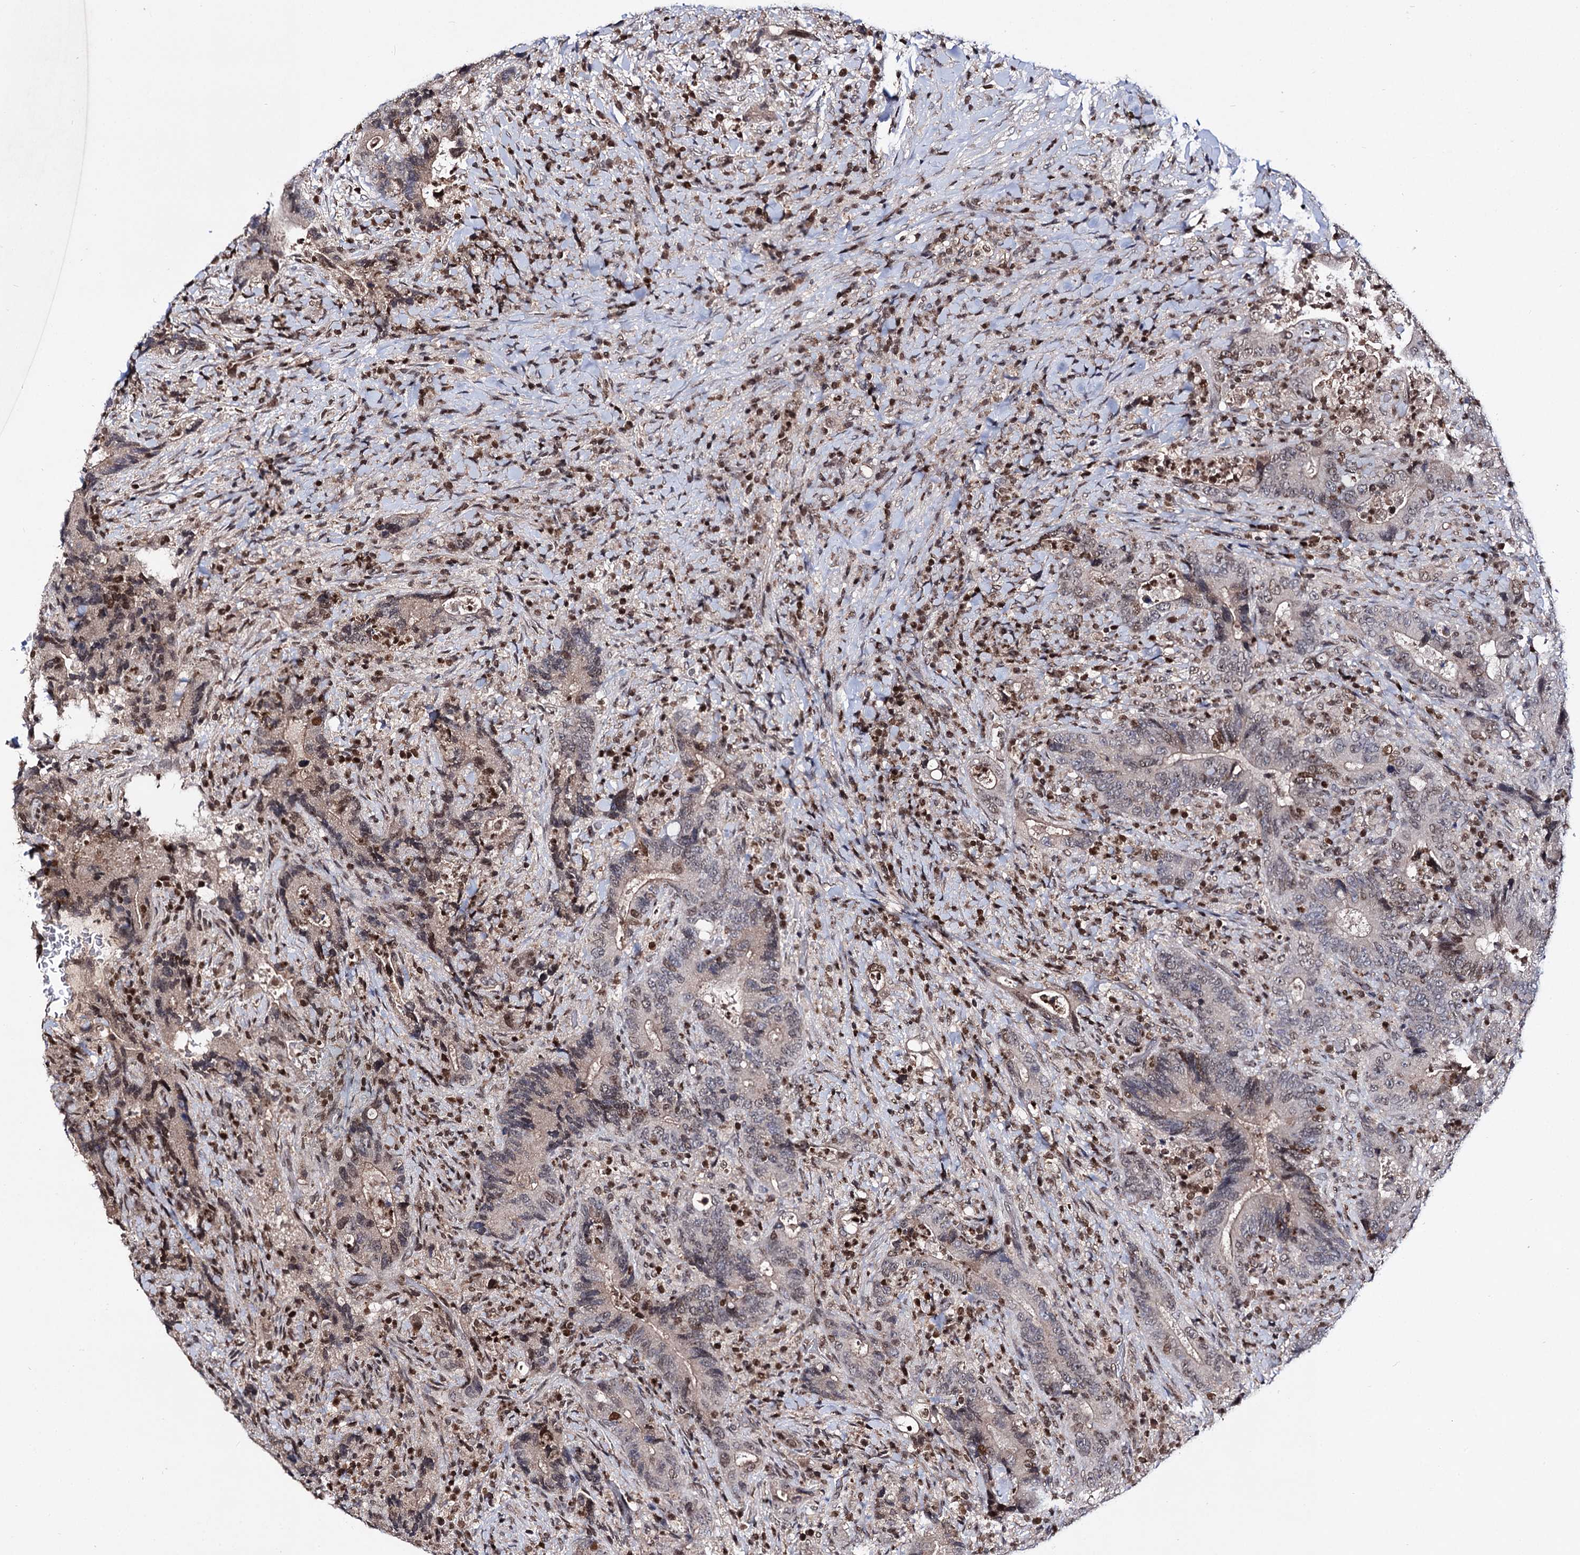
{"staining": {"intensity": "moderate", "quantity": "<25%", "location": "nuclear"}, "tissue": "colorectal cancer", "cell_type": "Tumor cells", "image_type": "cancer", "snomed": [{"axis": "morphology", "description": "Adenocarcinoma, NOS"}, {"axis": "topography", "description": "Colon"}], "caption": "Colorectal cancer stained for a protein shows moderate nuclear positivity in tumor cells.", "gene": "SMCHD1", "patient": {"sex": "female", "age": 75}}